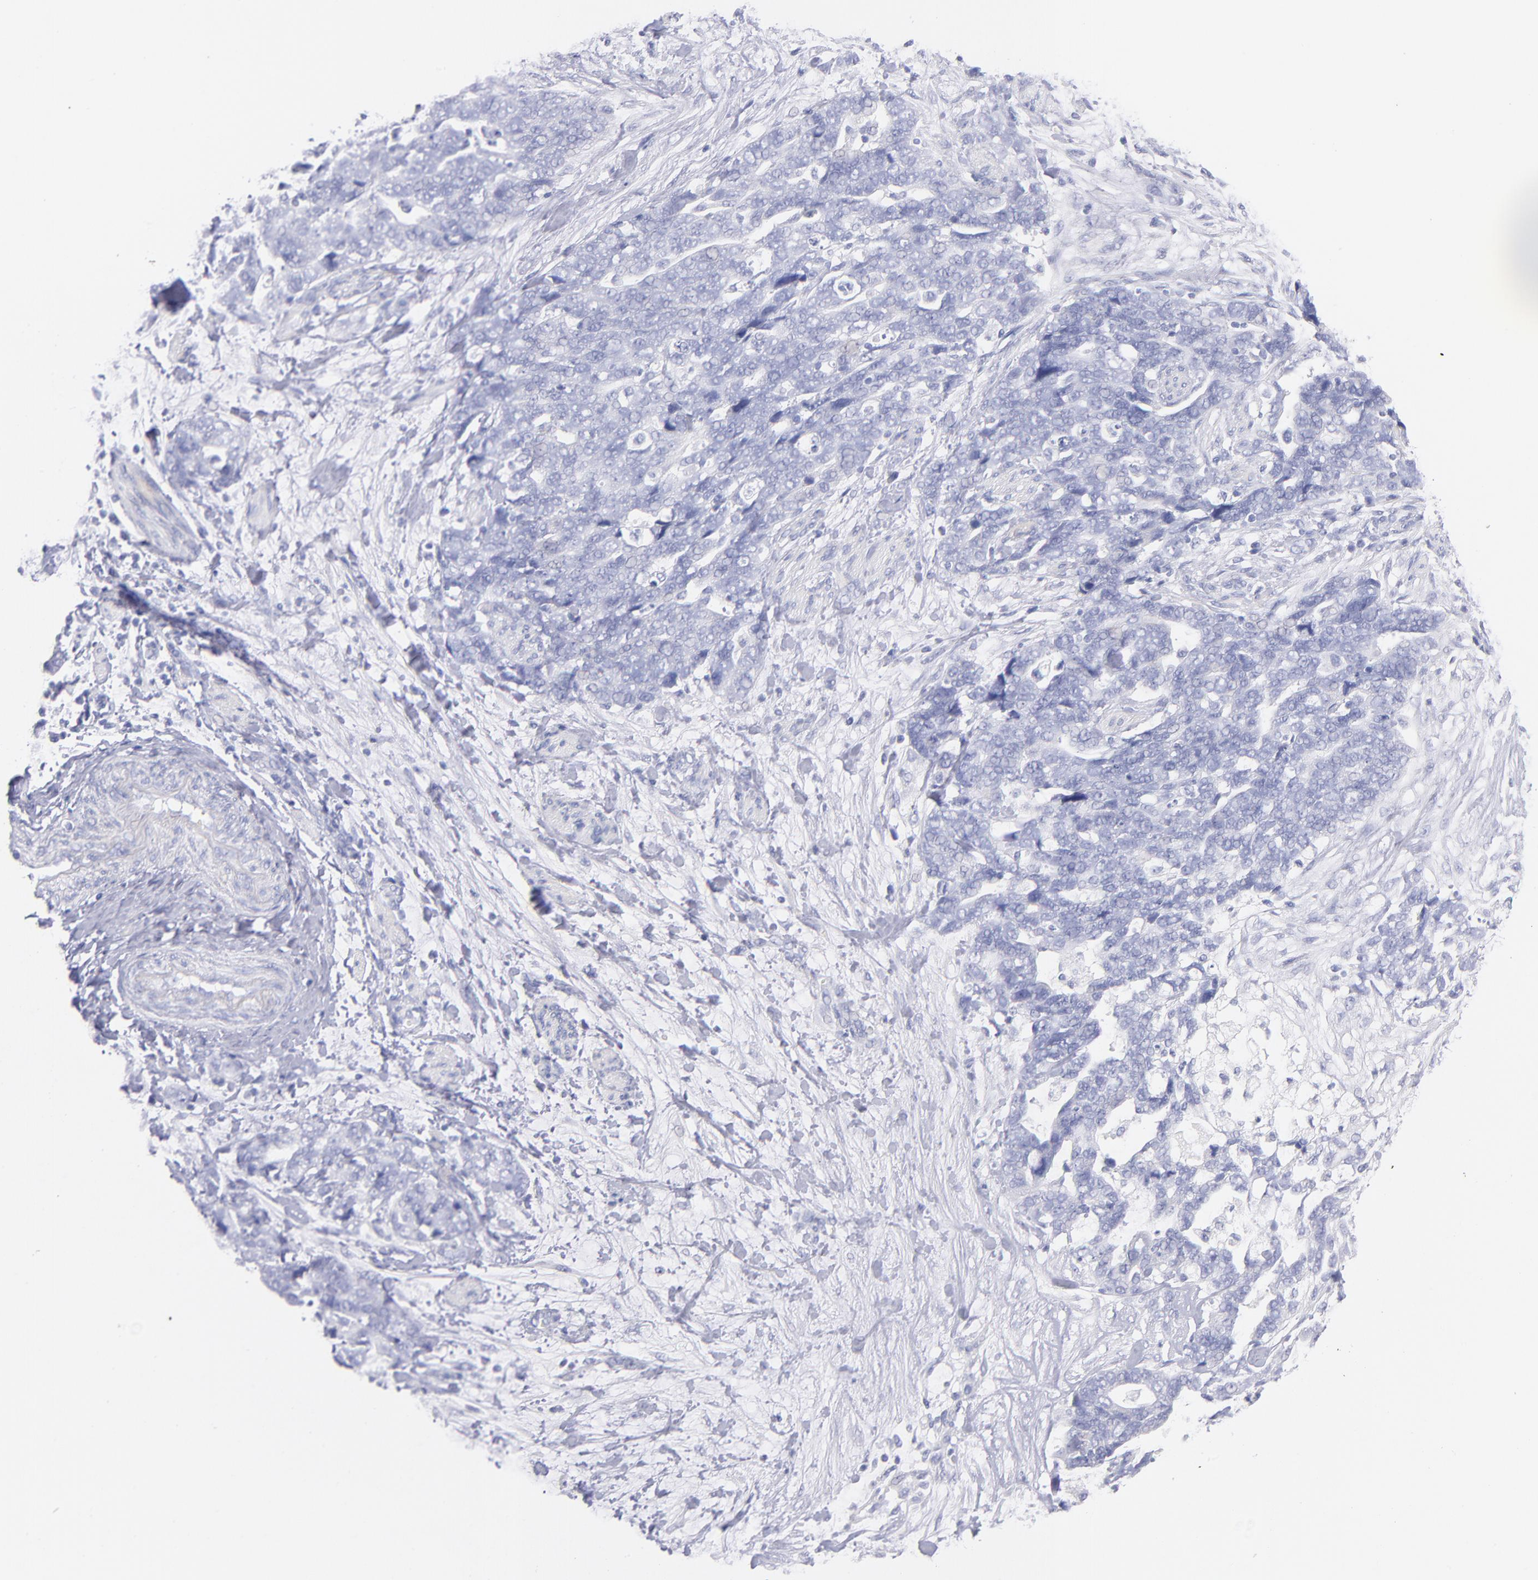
{"staining": {"intensity": "negative", "quantity": "none", "location": "none"}, "tissue": "ovarian cancer", "cell_type": "Tumor cells", "image_type": "cancer", "snomed": [{"axis": "morphology", "description": "Normal tissue, NOS"}, {"axis": "morphology", "description": "Cystadenocarcinoma, serous, NOS"}, {"axis": "topography", "description": "Fallopian tube"}, {"axis": "topography", "description": "Ovary"}], "caption": "DAB immunohistochemical staining of human serous cystadenocarcinoma (ovarian) exhibits no significant expression in tumor cells.", "gene": "SCGN", "patient": {"sex": "female", "age": 56}}